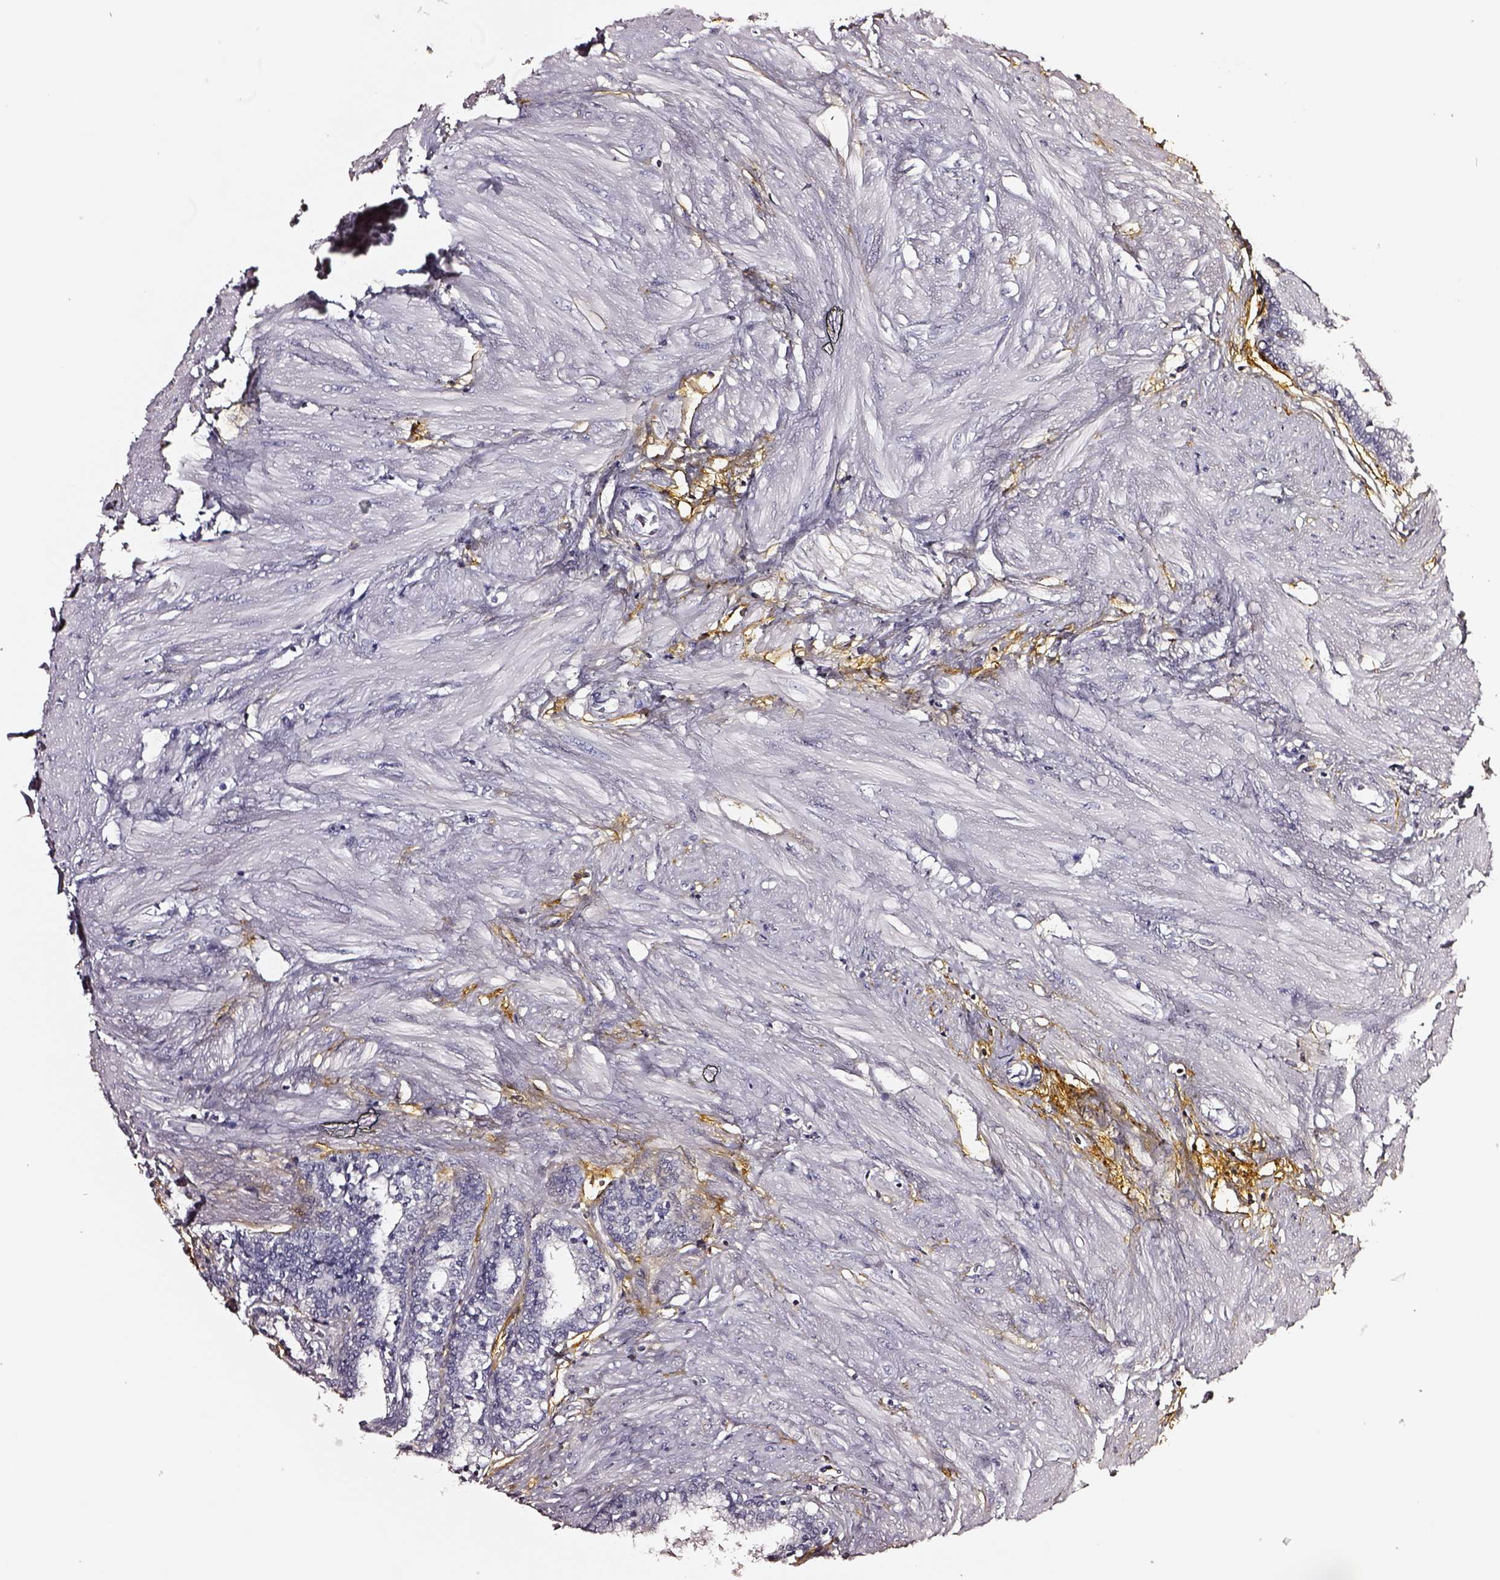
{"staining": {"intensity": "negative", "quantity": "none", "location": "none"}, "tissue": "prostate", "cell_type": "Glandular cells", "image_type": "normal", "snomed": [{"axis": "morphology", "description": "Normal tissue, NOS"}, {"axis": "topography", "description": "Prostate"}], "caption": "Normal prostate was stained to show a protein in brown. There is no significant staining in glandular cells. (Stains: DAB immunohistochemistry (IHC) with hematoxylin counter stain, Microscopy: brightfield microscopy at high magnification).", "gene": "DPEP1", "patient": {"sex": "male", "age": 55}}